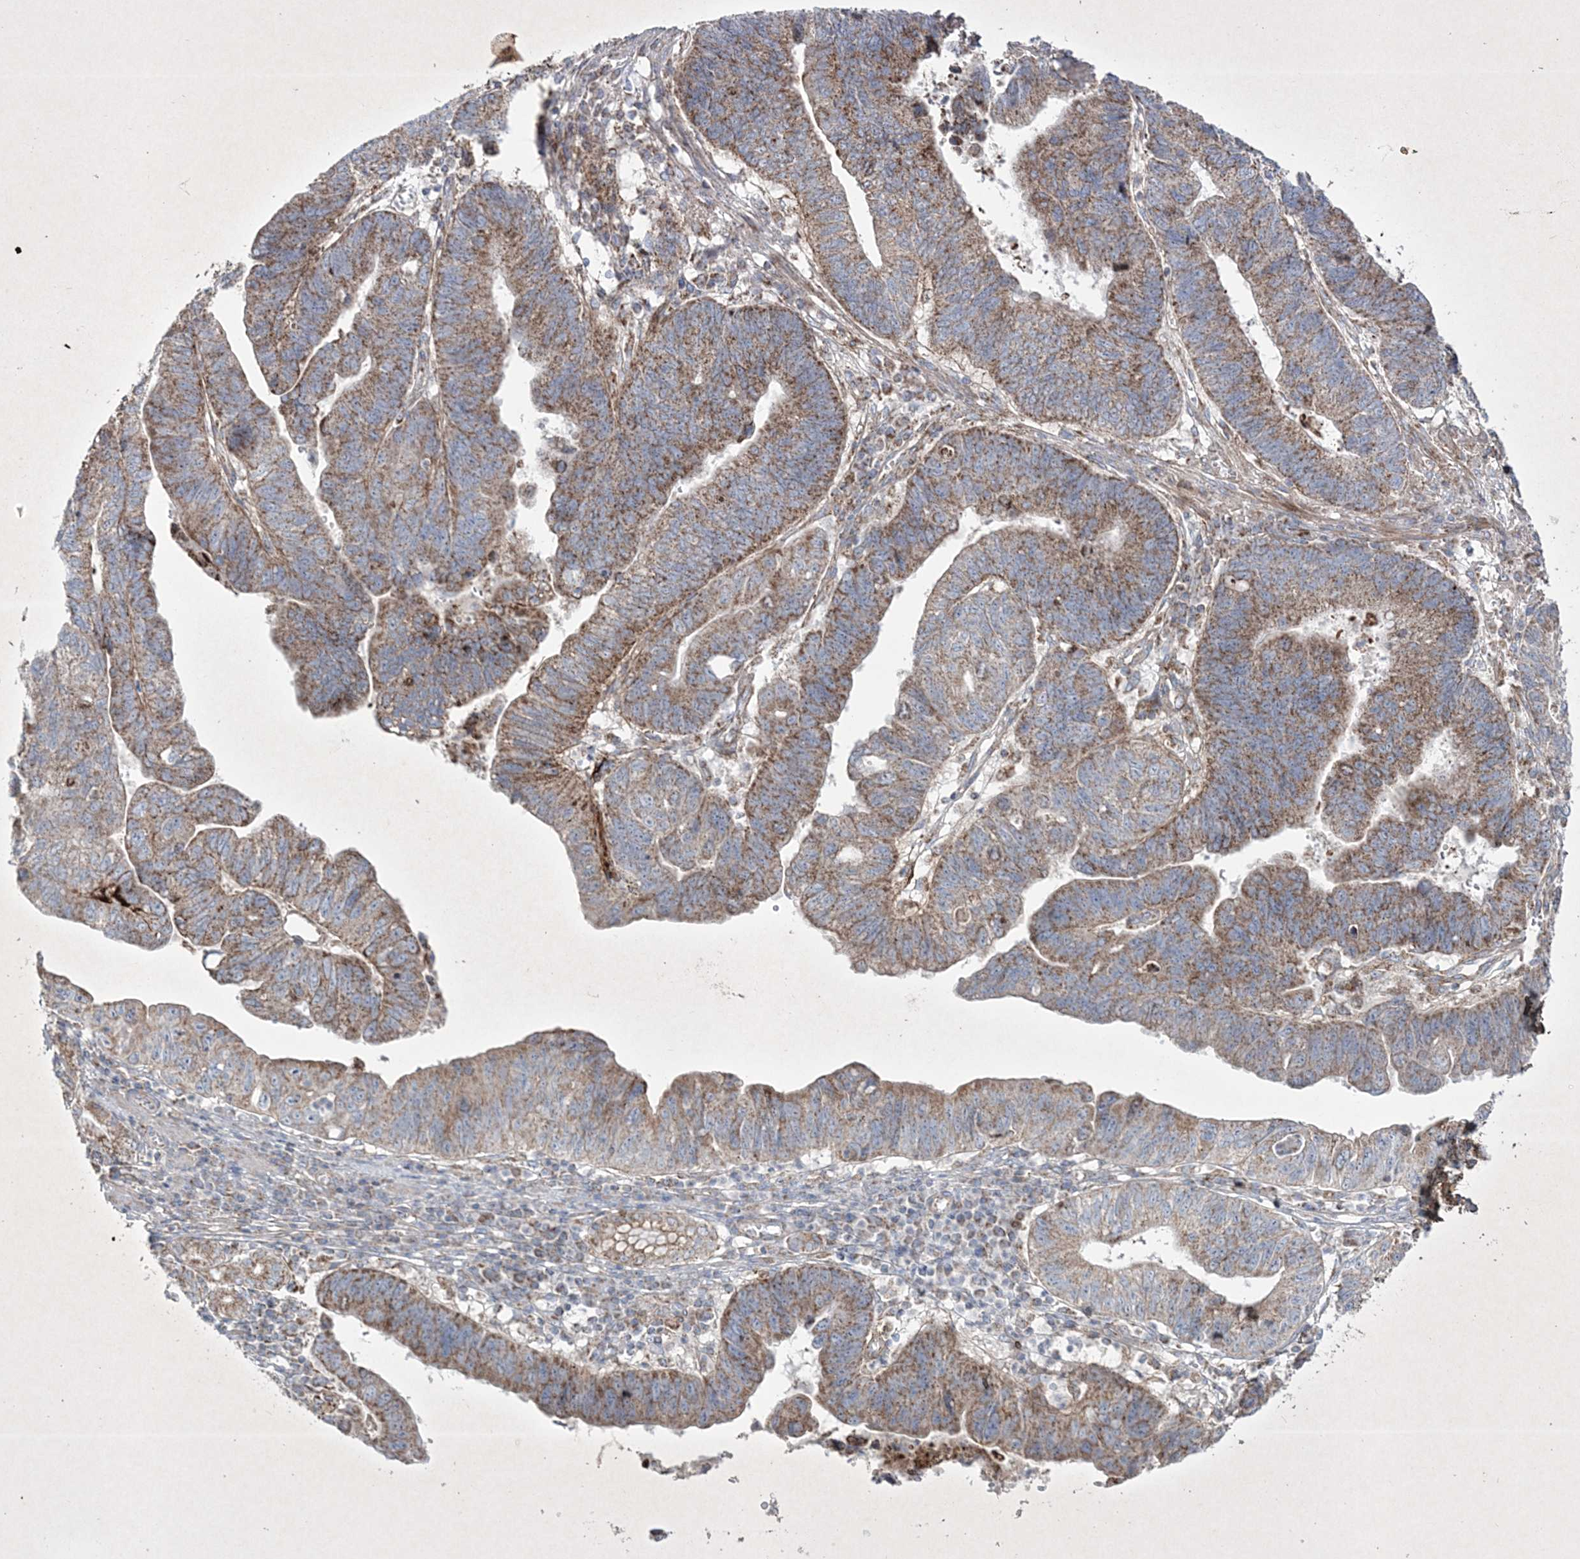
{"staining": {"intensity": "moderate", "quantity": ">75%", "location": "cytoplasmic/membranous"}, "tissue": "stomach cancer", "cell_type": "Tumor cells", "image_type": "cancer", "snomed": [{"axis": "morphology", "description": "Adenocarcinoma, NOS"}, {"axis": "topography", "description": "Stomach"}], "caption": "Adenocarcinoma (stomach) stained with immunohistochemistry (IHC) shows moderate cytoplasmic/membranous expression in approximately >75% of tumor cells. Nuclei are stained in blue.", "gene": "RICTOR", "patient": {"sex": "male", "age": 59}}